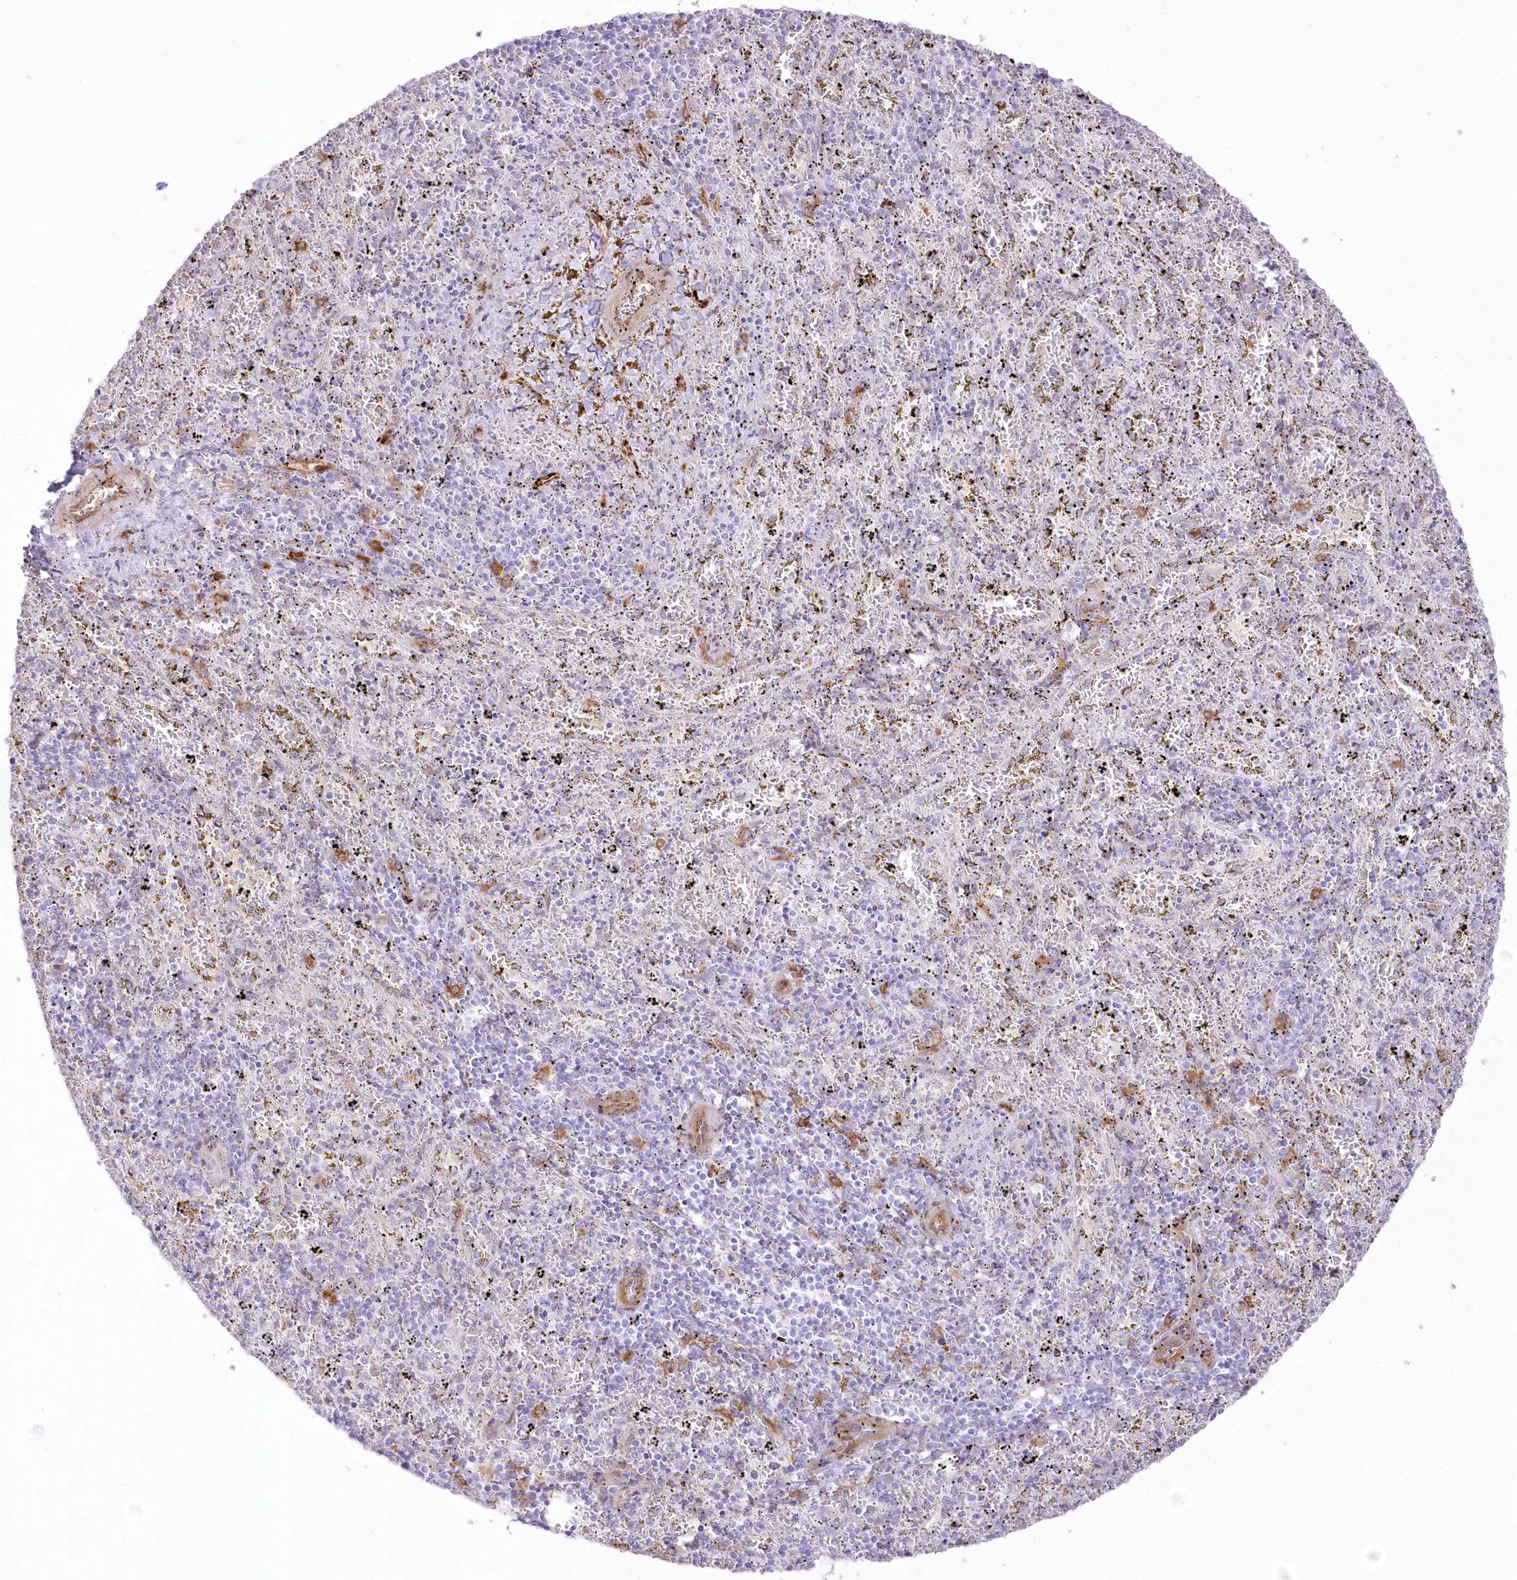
{"staining": {"intensity": "negative", "quantity": "none", "location": "none"}, "tissue": "spleen", "cell_type": "Cells in red pulp", "image_type": "normal", "snomed": [{"axis": "morphology", "description": "Normal tissue, NOS"}, {"axis": "topography", "description": "Spleen"}], "caption": "The image demonstrates no significant staining in cells in red pulp of spleen.", "gene": "SH3PXD2B", "patient": {"sex": "male", "age": 11}}